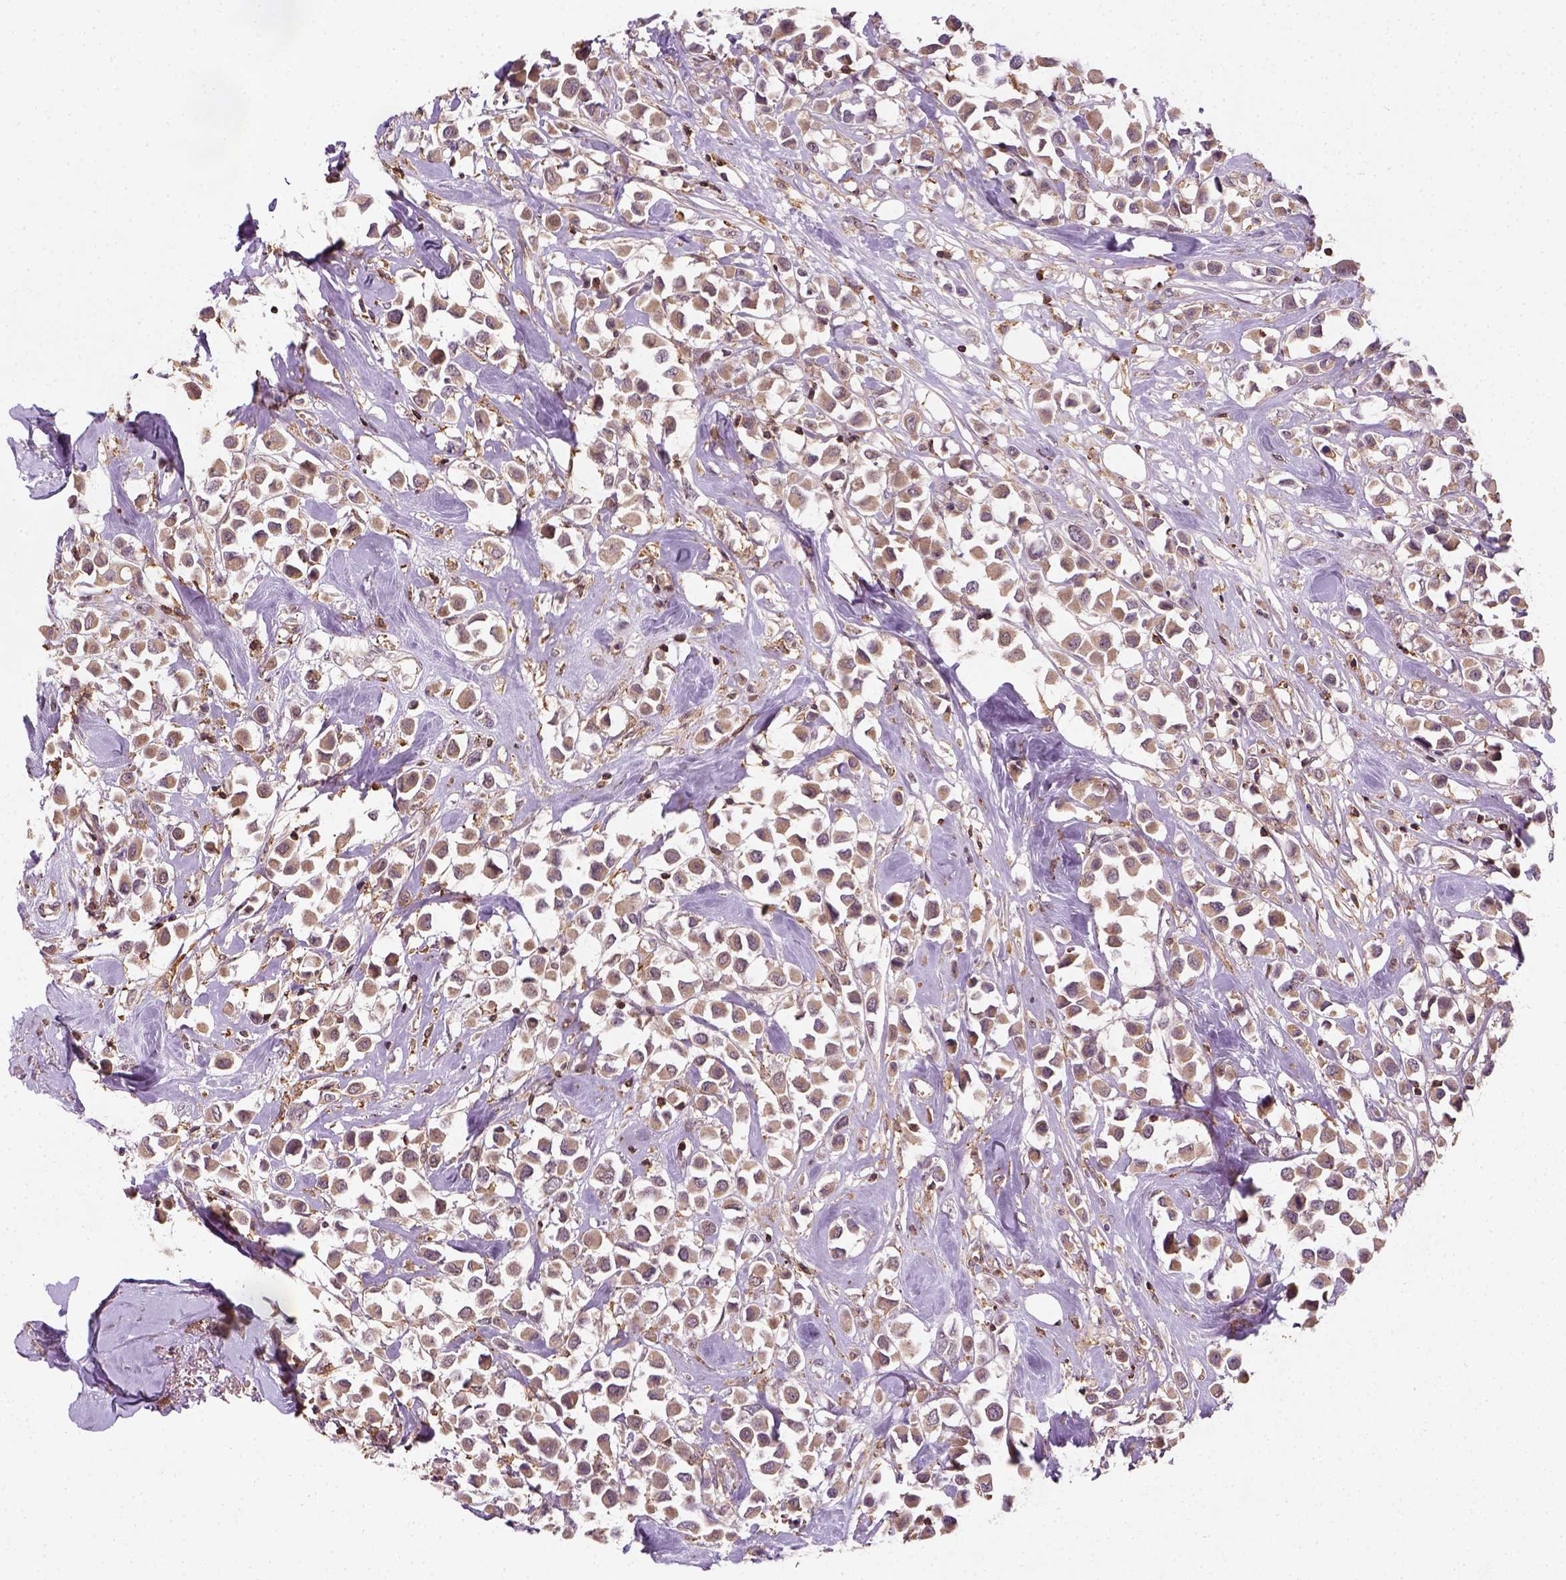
{"staining": {"intensity": "moderate", "quantity": ">75%", "location": "cytoplasmic/membranous"}, "tissue": "breast cancer", "cell_type": "Tumor cells", "image_type": "cancer", "snomed": [{"axis": "morphology", "description": "Duct carcinoma"}, {"axis": "topography", "description": "Breast"}], "caption": "A medium amount of moderate cytoplasmic/membranous positivity is present in approximately >75% of tumor cells in infiltrating ductal carcinoma (breast) tissue. (DAB (3,3'-diaminobenzidine) = brown stain, brightfield microscopy at high magnification).", "gene": "CAMKK1", "patient": {"sex": "female", "age": 61}}